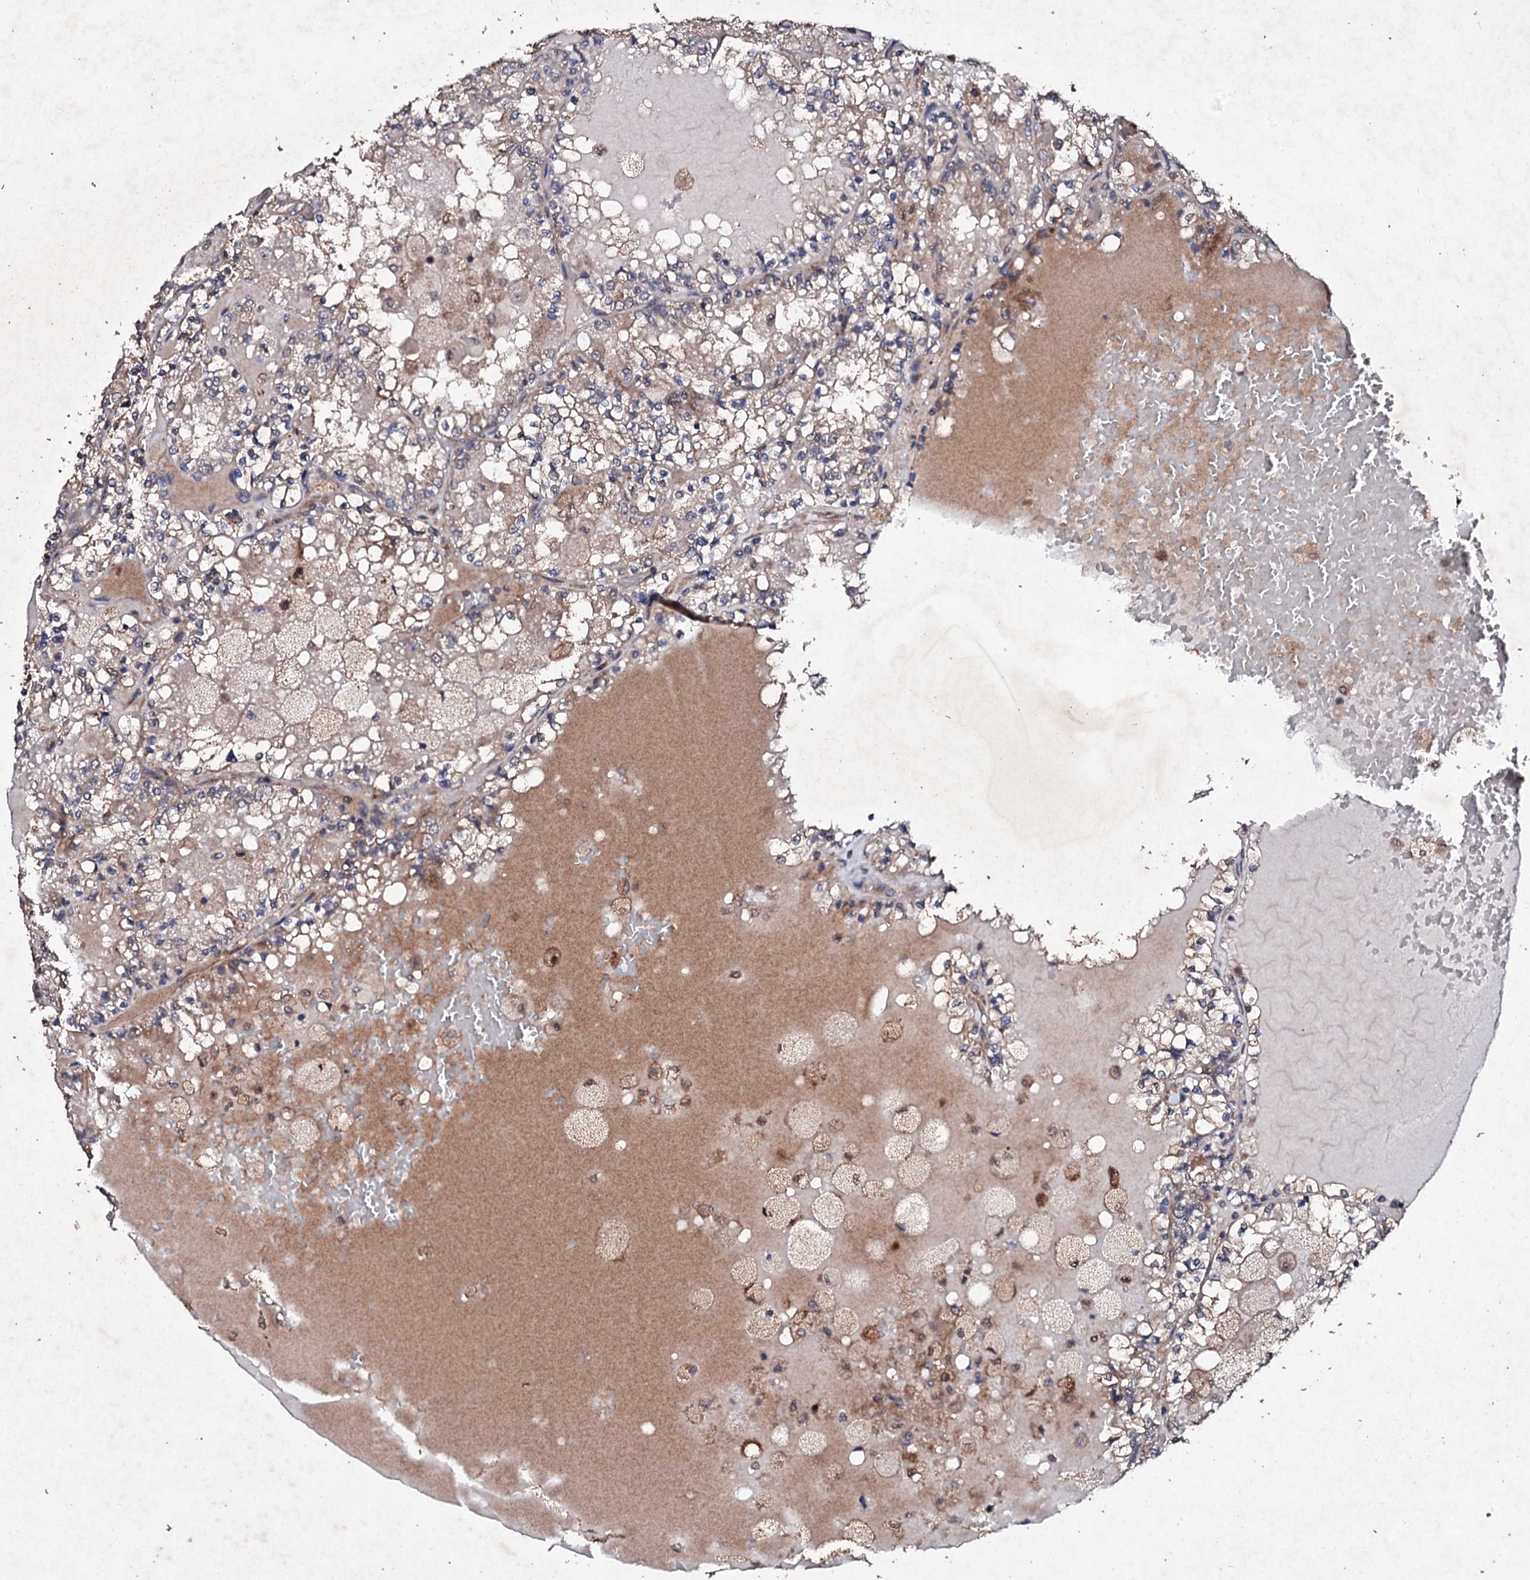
{"staining": {"intensity": "weak", "quantity": ">75%", "location": "cytoplasmic/membranous"}, "tissue": "renal cancer", "cell_type": "Tumor cells", "image_type": "cancer", "snomed": [{"axis": "morphology", "description": "Adenocarcinoma, NOS"}, {"axis": "topography", "description": "Kidney"}], "caption": "Immunohistochemistry of adenocarcinoma (renal) shows low levels of weak cytoplasmic/membranous positivity in about >75% of tumor cells.", "gene": "MOCOS", "patient": {"sex": "female", "age": 56}}